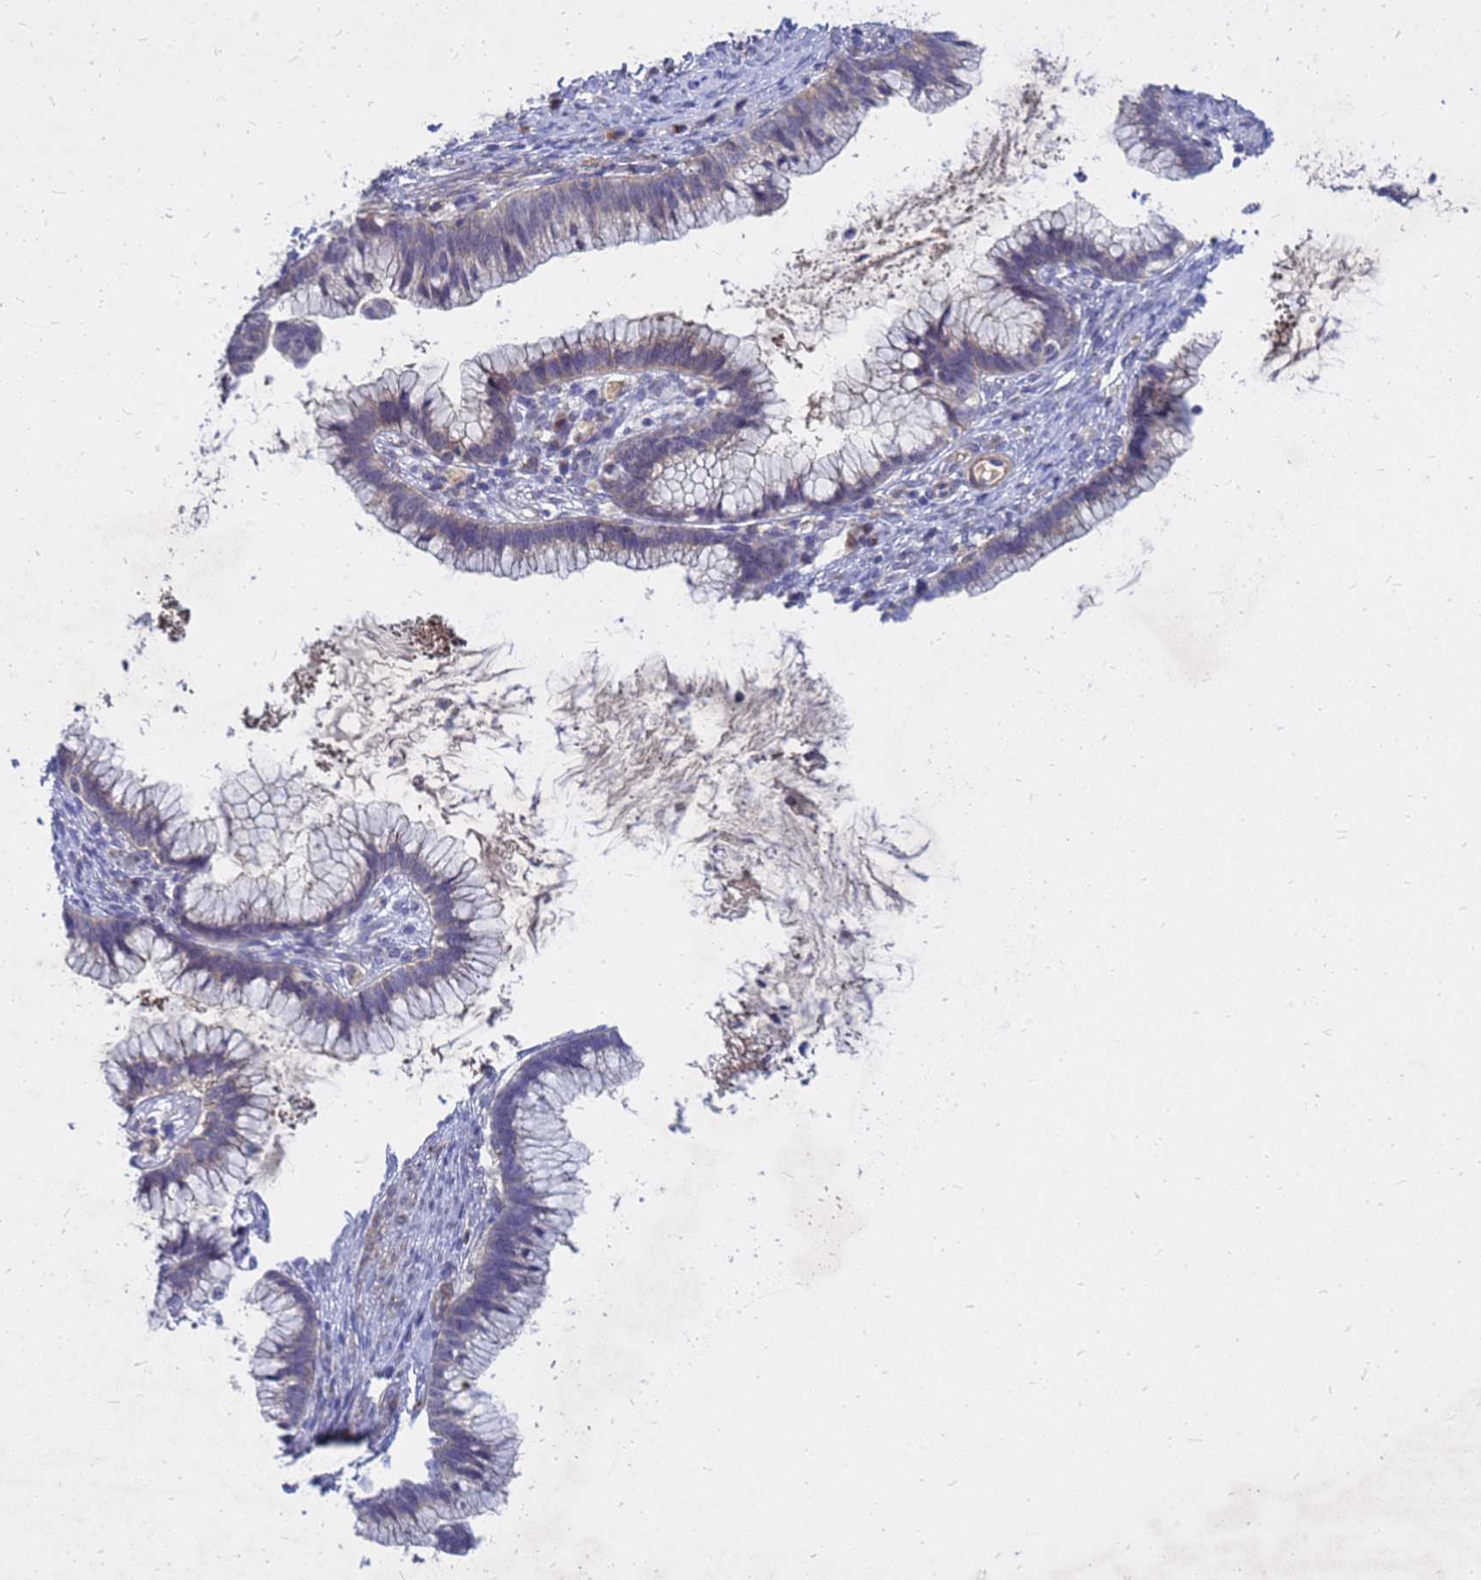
{"staining": {"intensity": "negative", "quantity": "none", "location": "none"}, "tissue": "cervical cancer", "cell_type": "Tumor cells", "image_type": "cancer", "snomed": [{"axis": "morphology", "description": "Adenocarcinoma, NOS"}, {"axis": "topography", "description": "Cervix"}], "caption": "DAB (3,3'-diaminobenzidine) immunohistochemical staining of cervical cancer reveals no significant expression in tumor cells.", "gene": "SRGAP3", "patient": {"sex": "female", "age": 36}}